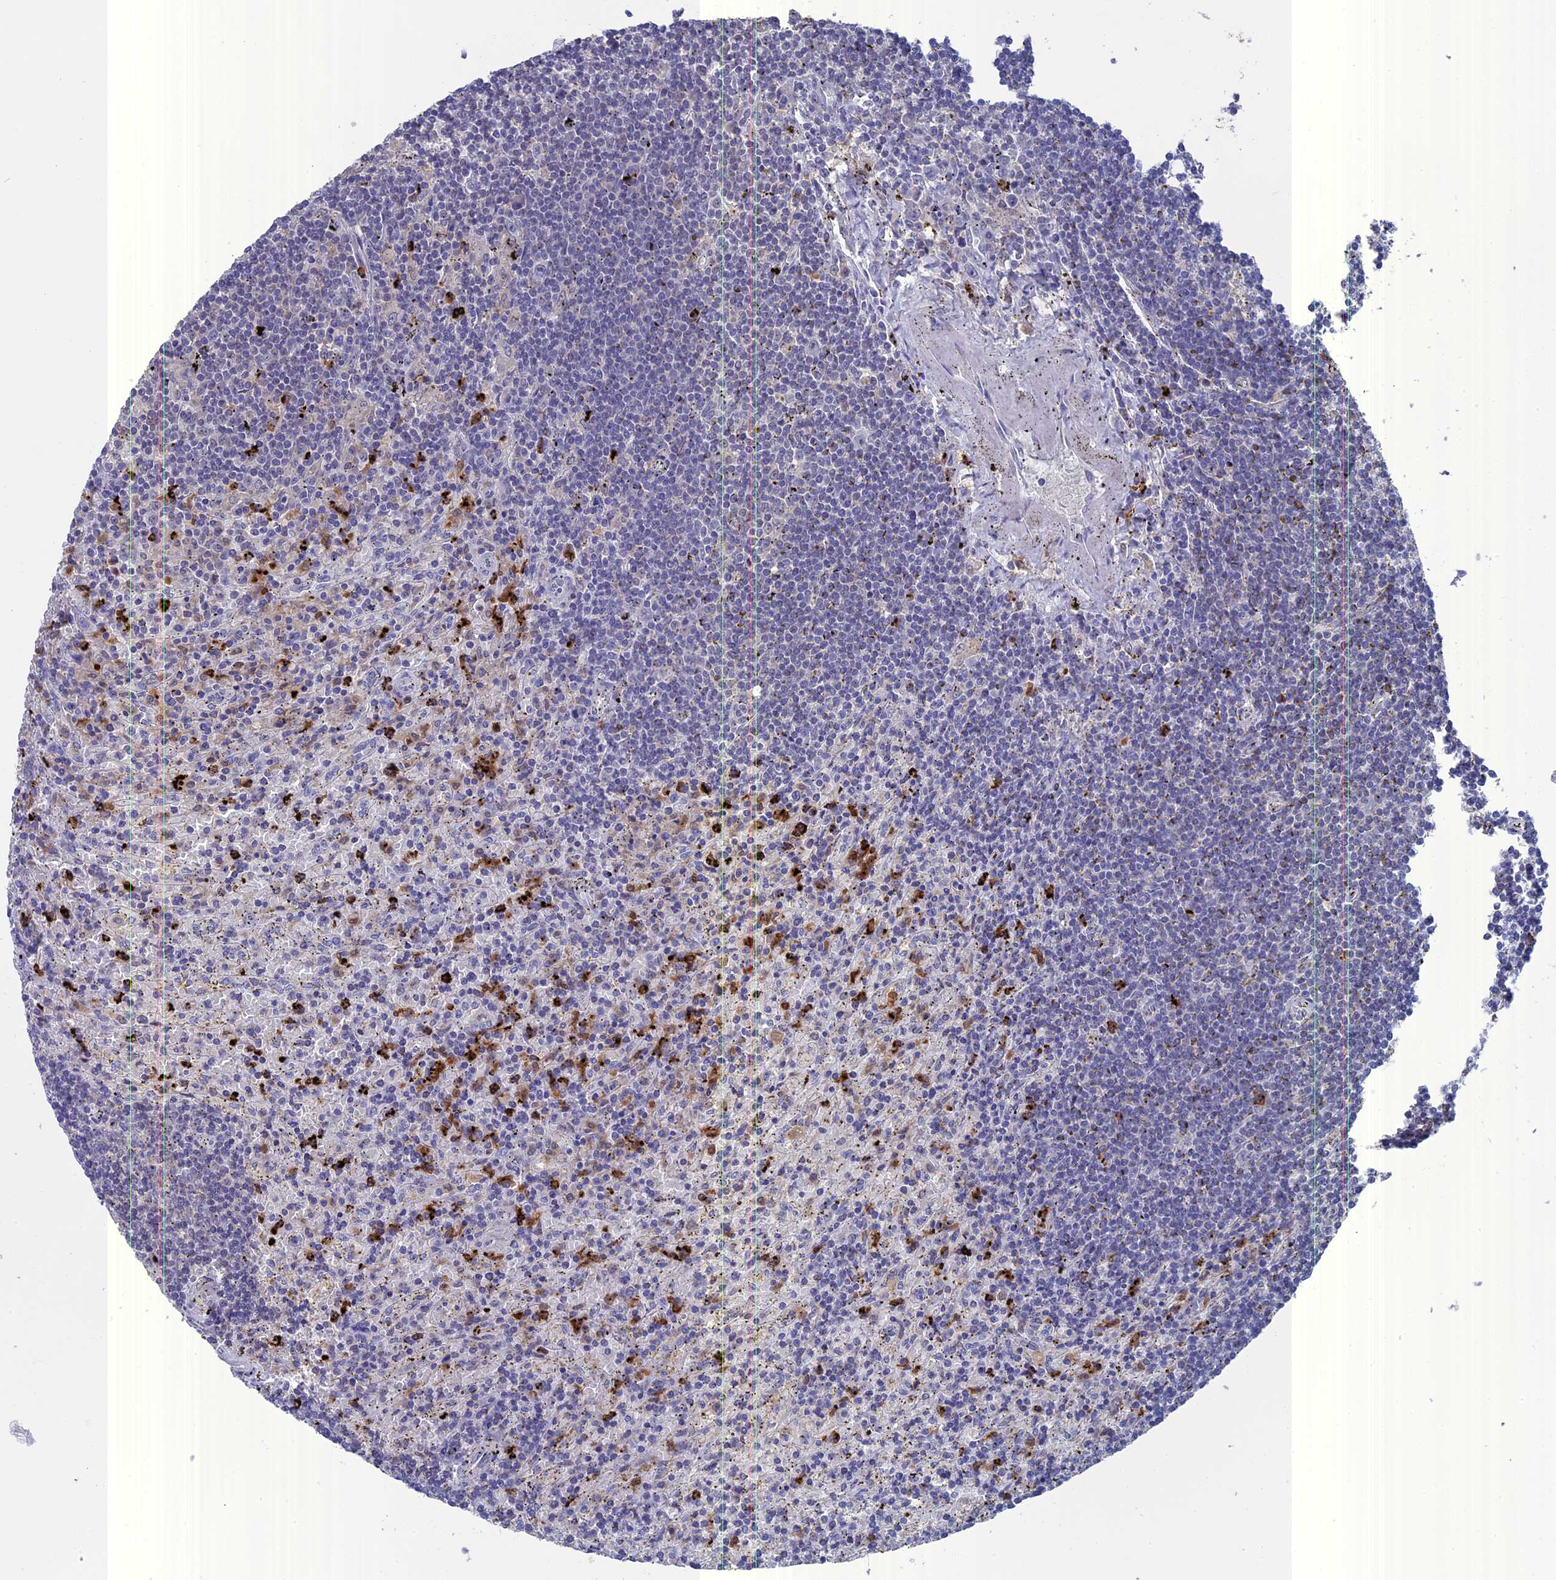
{"staining": {"intensity": "negative", "quantity": "none", "location": "none"}, "tissue": "lymphoma", "cell_type": "Tumor cells", "image_type": "cancer", "snomed": [{"axis": "morphology", "description": "Malignant lymphoma, non-Hodgkin's type, Low grade"}, {"axis": "topography", "description": "Spleen"}], "caption": "Immunohistochemistry image of lymphoma stained for a protein (brown), which demonstrates no positivity in tumor cells.", "gene": "NCF4", "patient": {"sex": "male", "age": 76}}